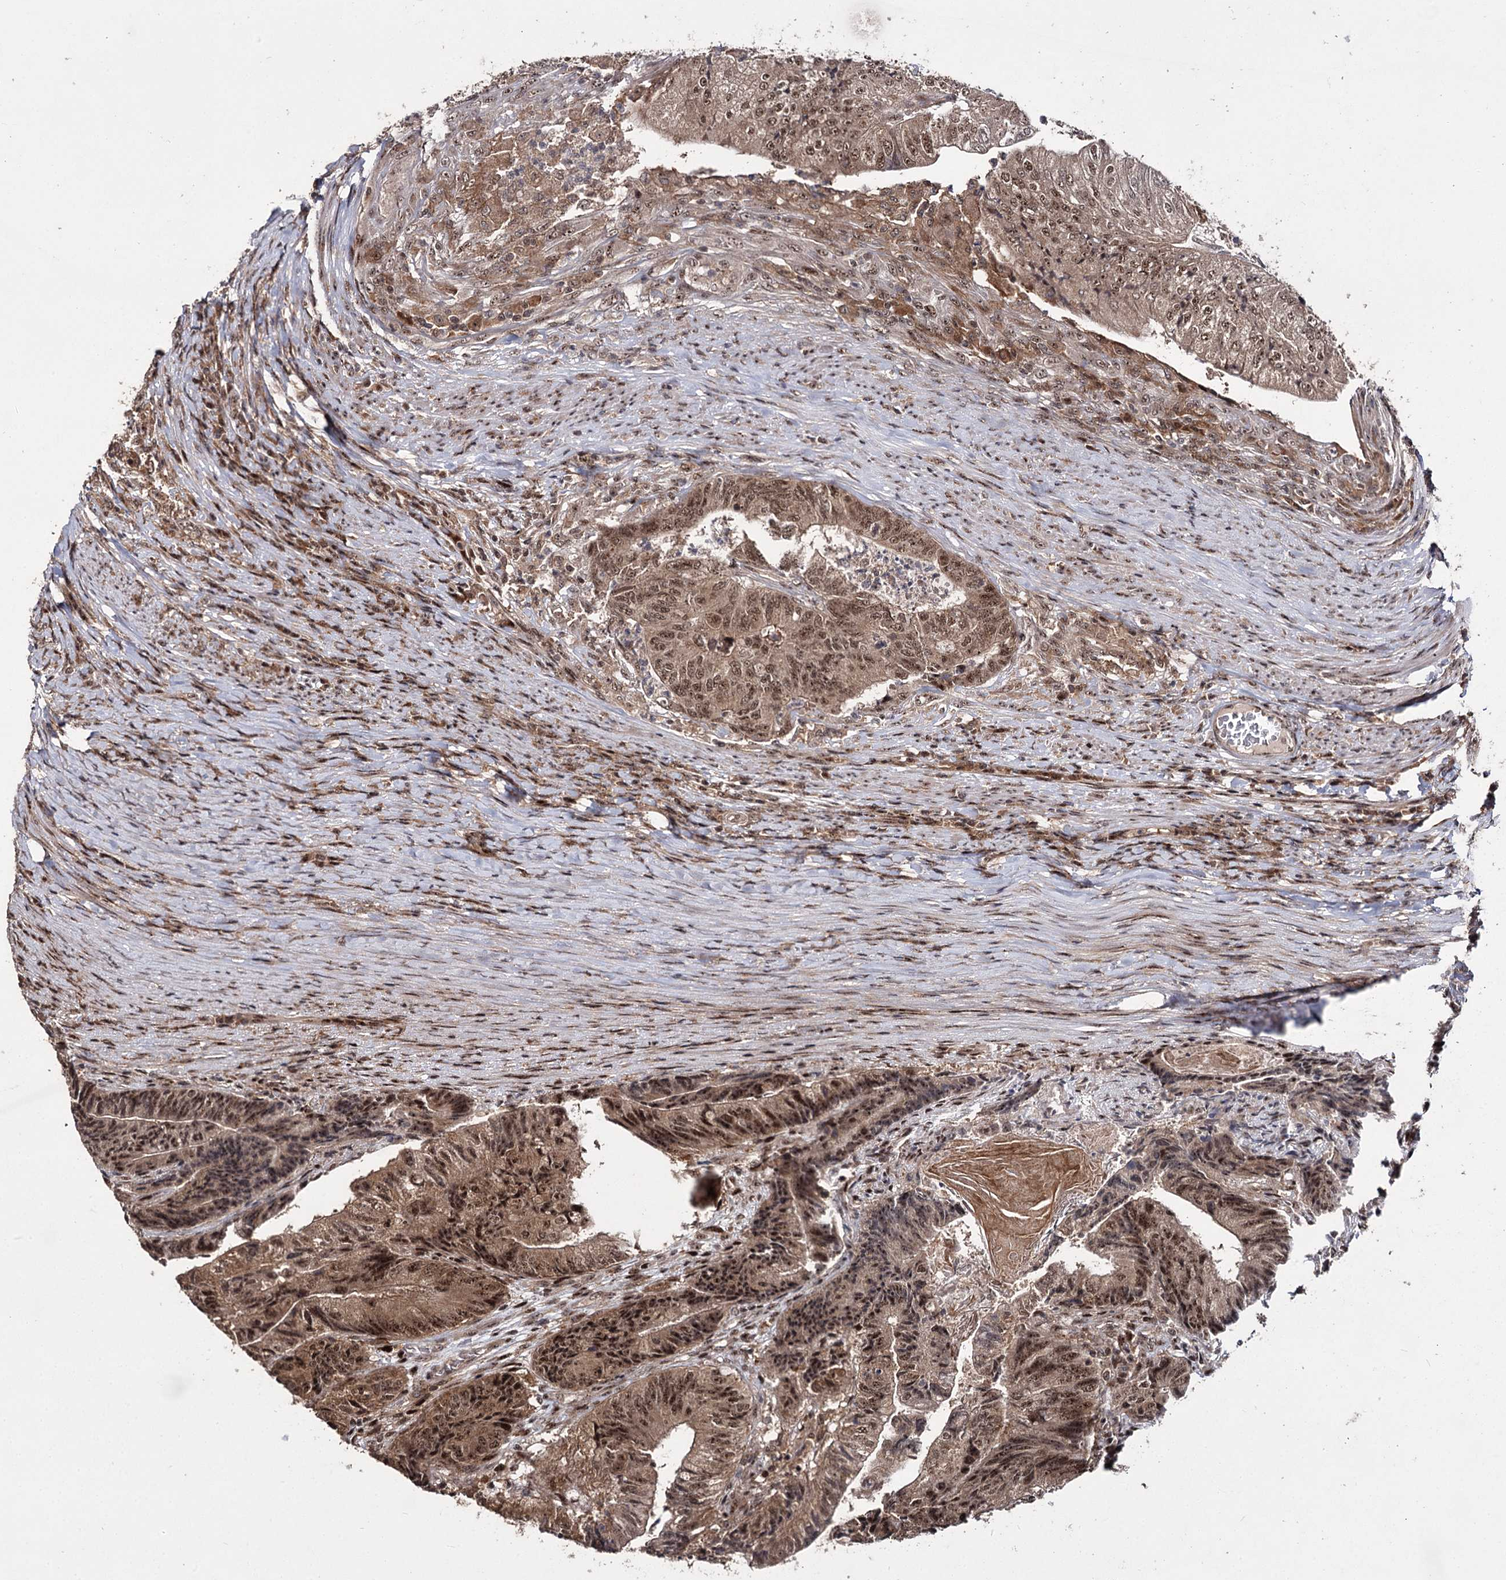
{"staining": {"intensity": "moderate", "quantity": ">75%", "location": "cytoplasmic/membranous,nuclear"}, "tissue": "colorectal cancer", "cell_type": "Tumor cells", "image_type": "cancer", "snomed": [{"axis": "morphology", "description": "Adenocarcinoma, NOS"}, {"axis": "topography", "description": "Colon"}], "caption": "Immunohistochemical staining of human colorectal adenocarcinoma shows moderate cytoplasmic/membranous and nuclear protein staining in about >75% of tumor cells.", "gene": "MKNK2", "patient": {"sex": "female", "age": 67}}